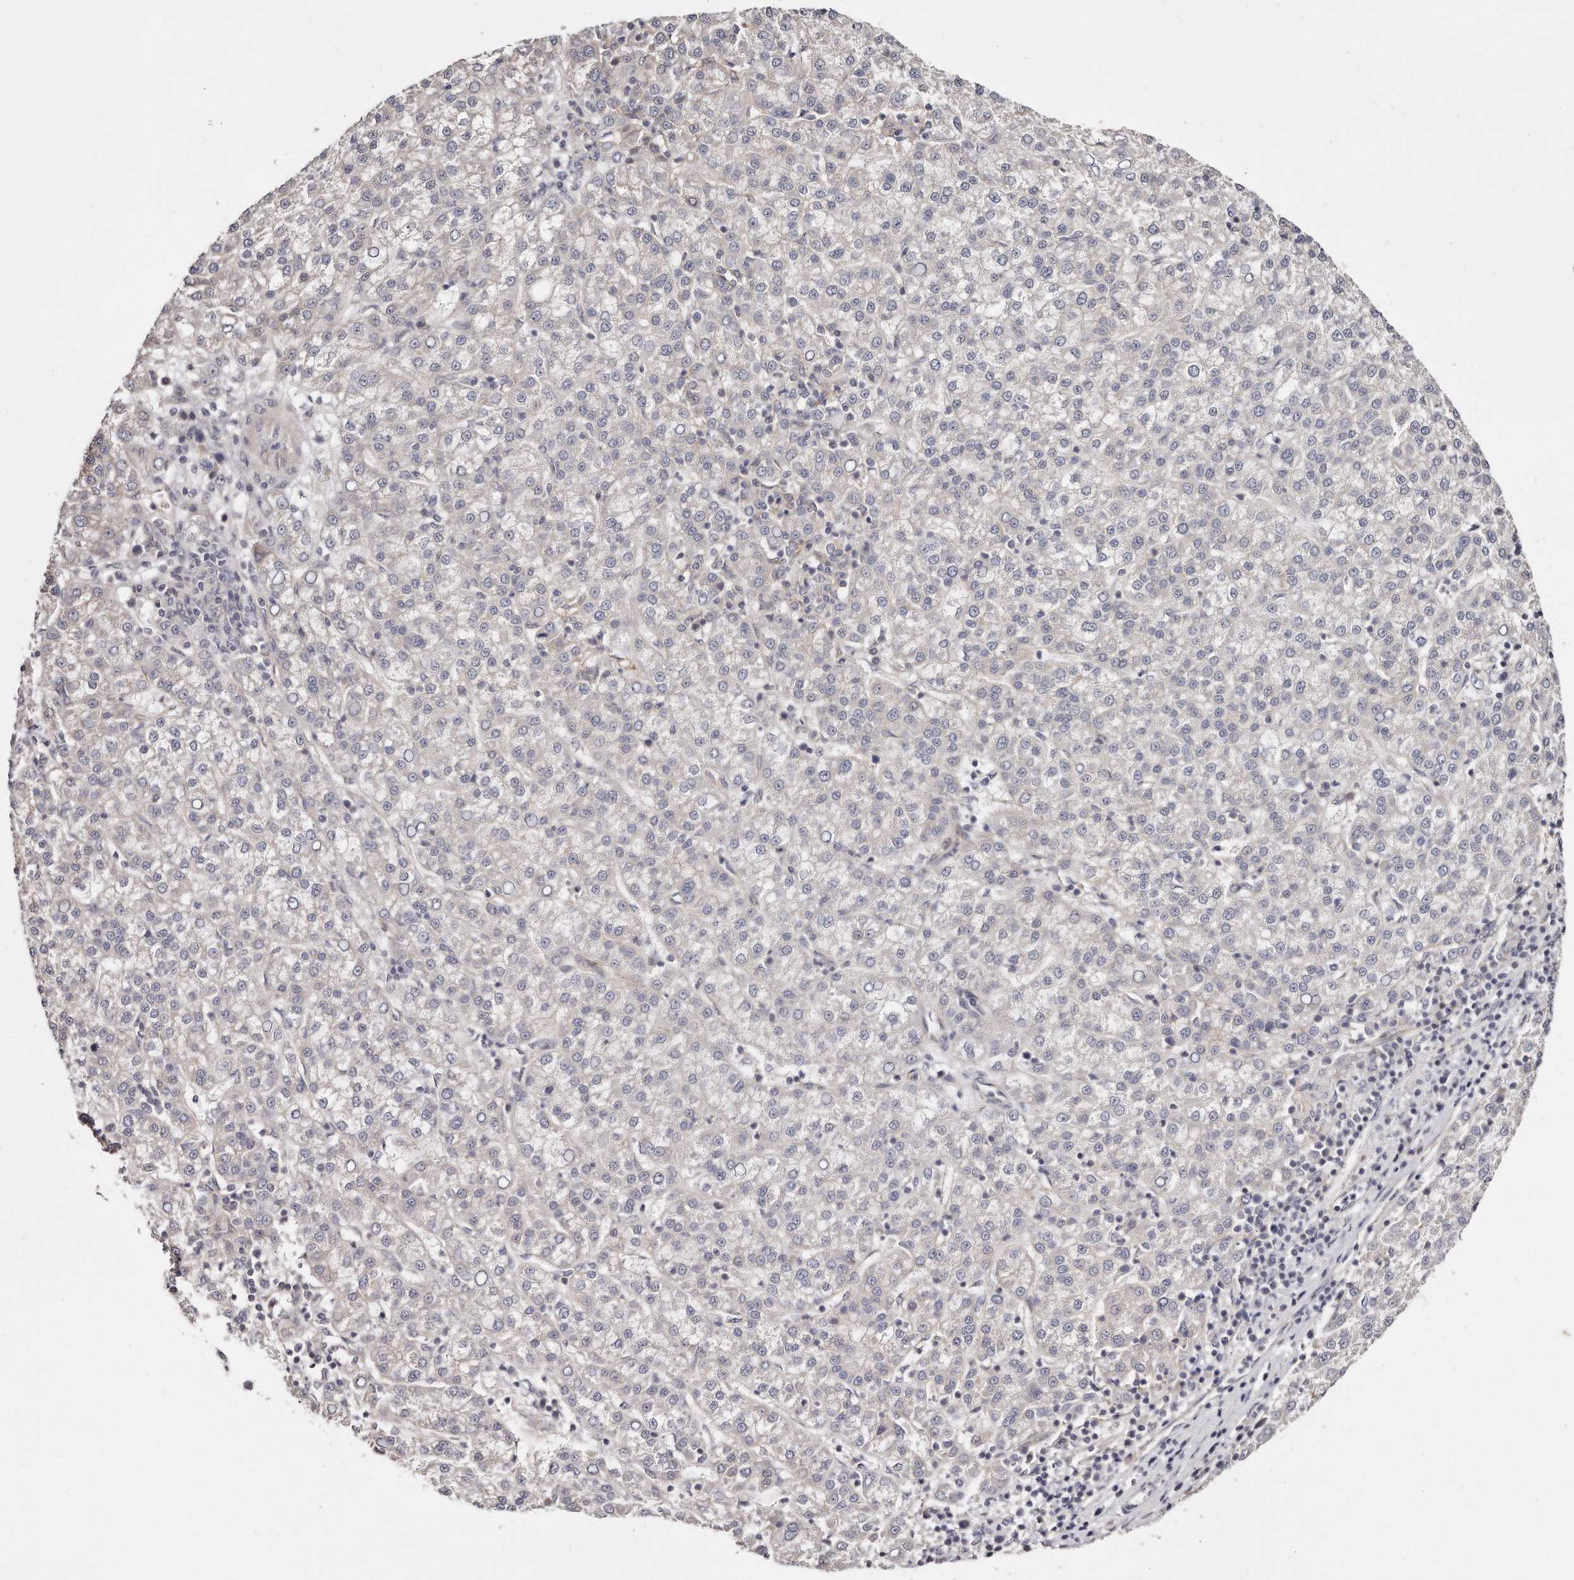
{"staining": {"intensity": "negative", "quantity": "none", "location": "none"}, "tissue": "liver cancer", "cell_type": "Tumor cells", "image_type": "cancer", "snomed": [{"axis": "morphology", "description": "Carcinoma, Hepatocellular, NOS"}, {"axis": "topography", "description": "Liver"}], "caption": "Liver cancer (hepatocellular carcinoma) was stained to show a protein in brown. There is no significant expression in tumor cells. (Stains: DAB (3,3'-diaminobenzidine) immunohistochemistry (IHC) with hematoxylin counter stain, Microscopy: brightfield microscopy at high magnification).", "gene": "CASZ1", "patient": {"sex": "female", "age": 58}}